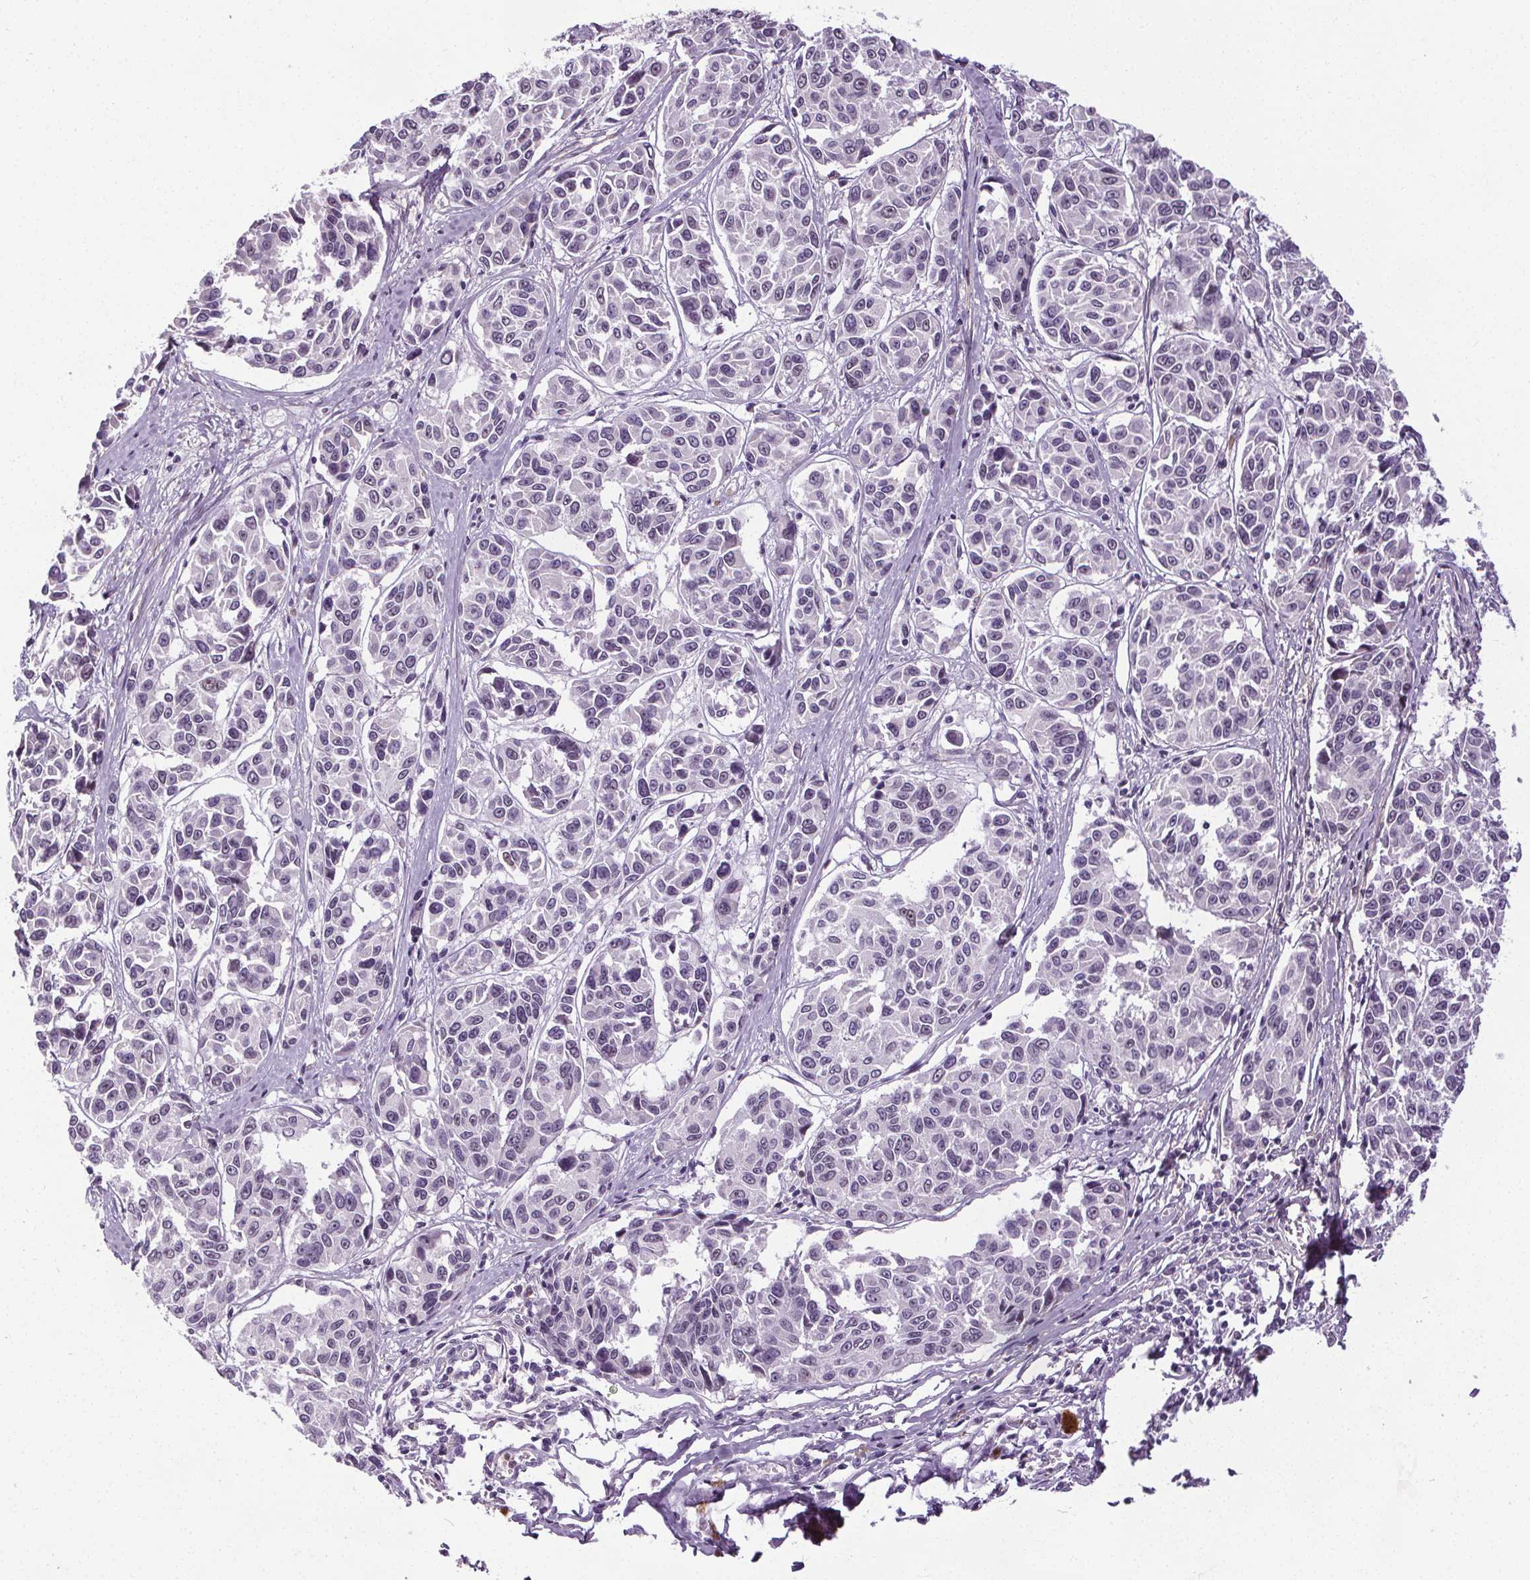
{"staining": {"intensity": "negative", "quantity": "none", "location": "none"}, "tissue": "melanoma", "cell_type": "Tumor cells", "image_type": "cancer", "snomed": [{"axis": "morphology", "description": "Malignant melanoma, NOS"}, {"axis": "topography", "description": "Skin"}], "caption": "This is a micrograph of immunohistochemistry staining of melanoma, which shows no staining in tumor cells. Nuclei are stained in blue.", "gene": "TMEM240", "patient": {"sex": "female", "age": 66}}